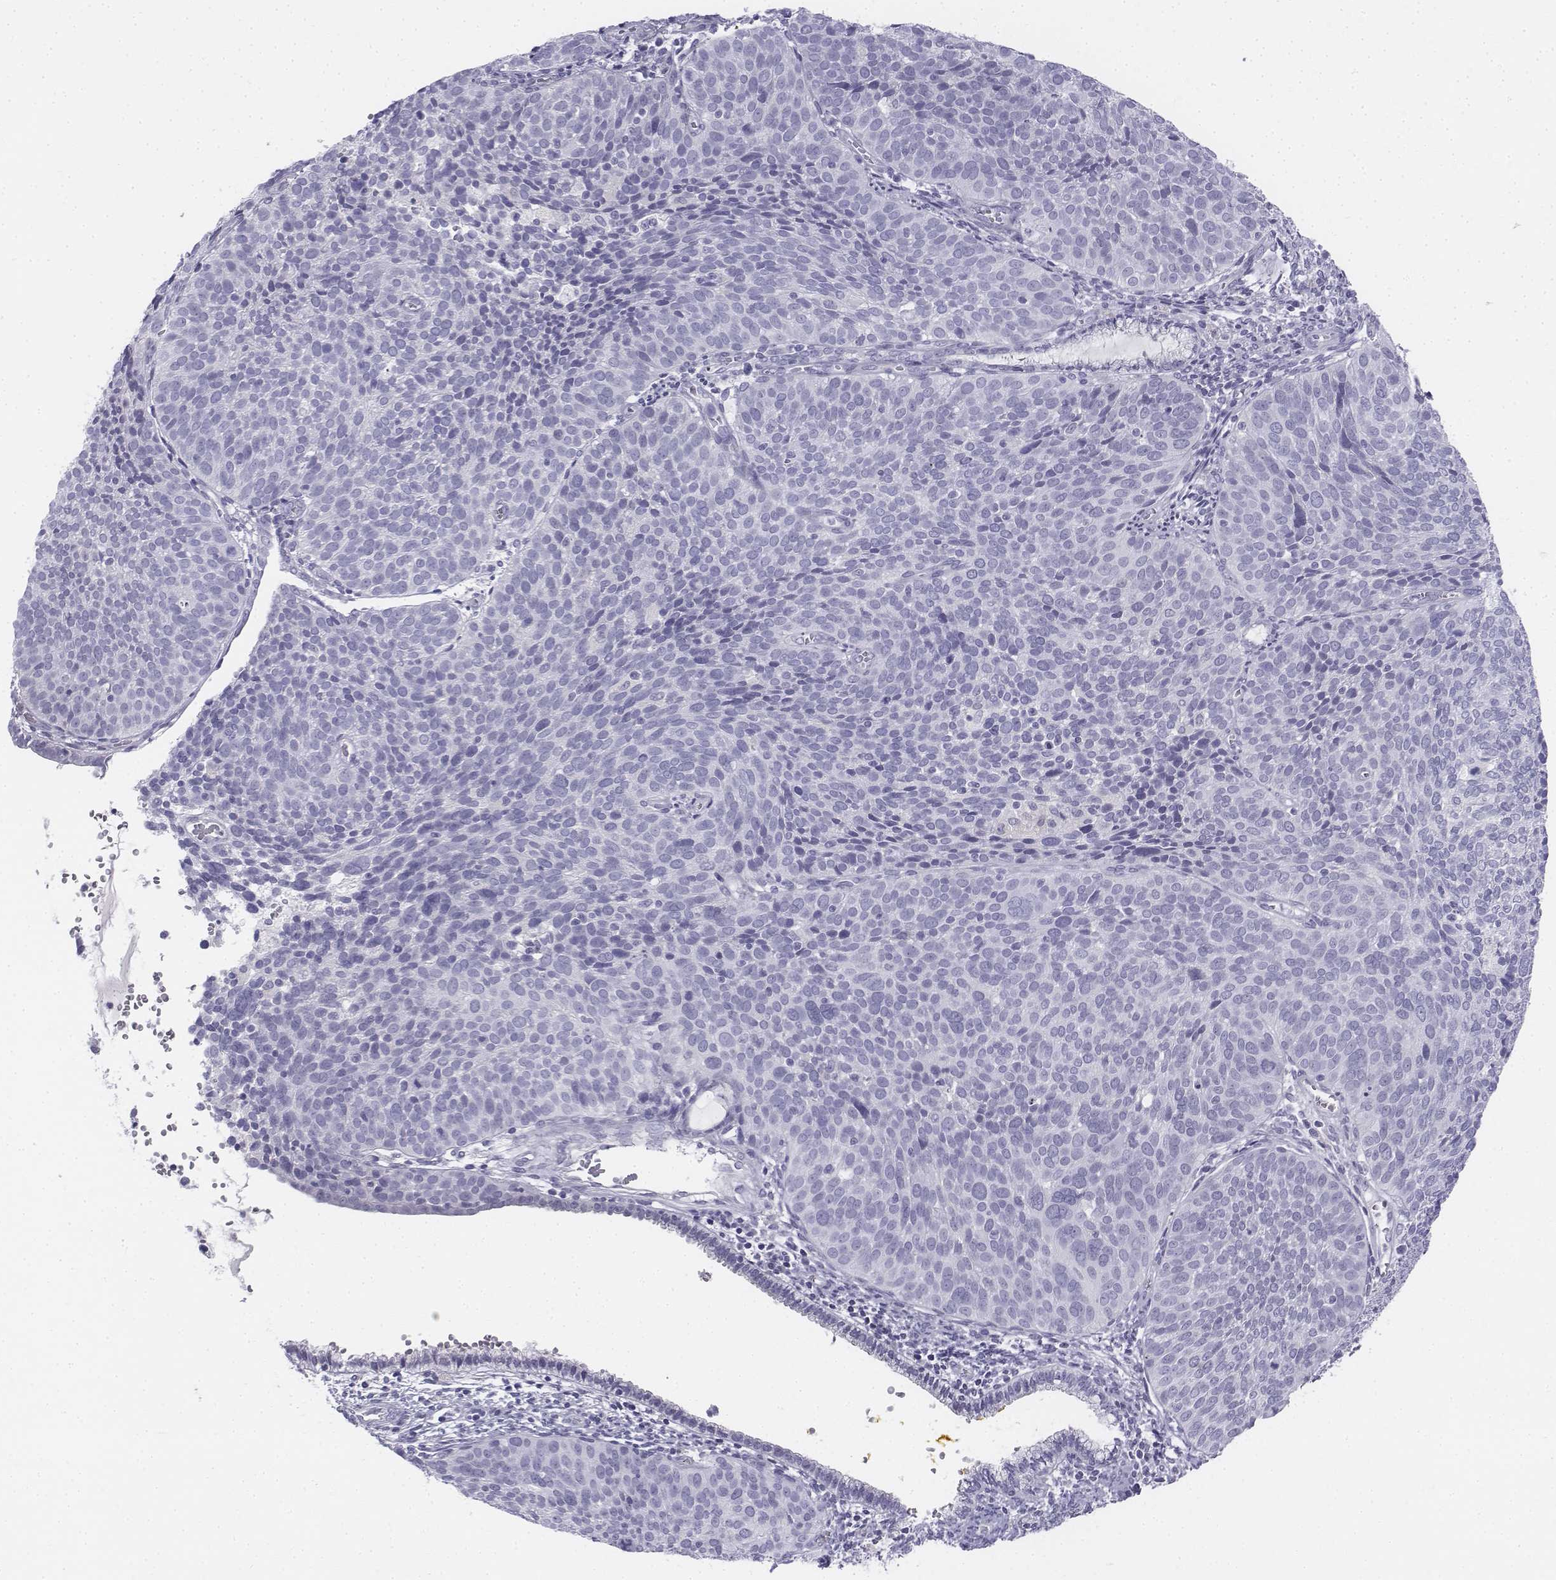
{"staining": {"intensity": "negative", "quantity": "none", "location": "none"}, "tissue": "cervical cancer", "cell_type": "Tumor cells", "image_type": "cancer", "snomed": [{"axis": "morphology", "description": "Squamous cell carcinoma, NOS"}, {"axis": "topography", "description": "Cervix"}], "caption": "IHC photomicrograph of neoplastic tissue: human squamous cell carcinoma (cervical) stained with DAB (3,3'-diaminobenzidine) reveals no significant protein staining in tumor cells.", "gene": "TH", "patient": {"sex": "female", "age": 39}}